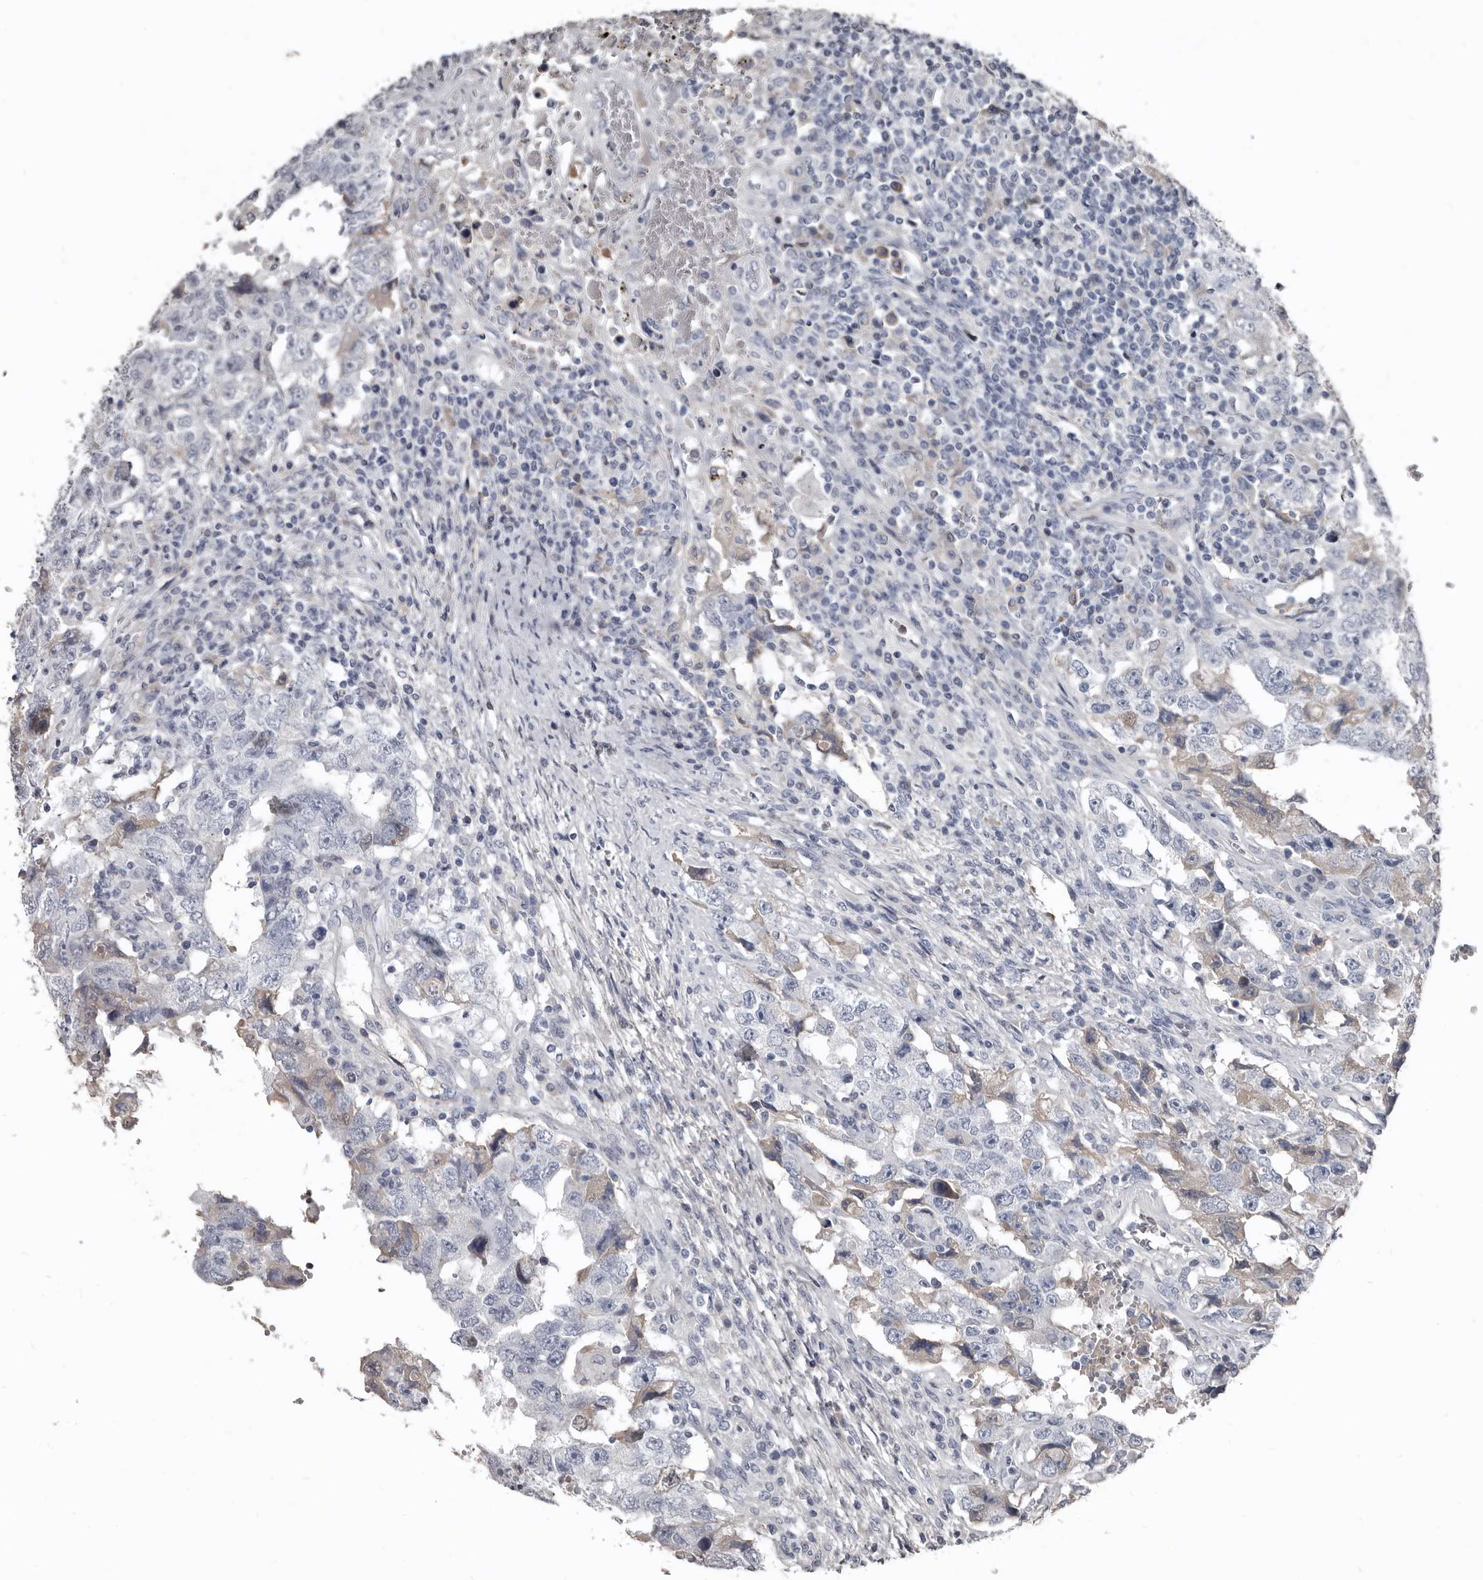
{"staining": {"intensity": "weak", "quantity": "25%-75%", "location": "cytoplasmic/membranous"}, "tissue": "testis cancer", "cell_type": "Tumor cells", "image_type": "cancer", "snomed": [{"axis": "morphology", "description": "Carcinoma, Embryonal, NOS"}, {"axis": "topography", "description": "Testis"}], "caption": "Testis cancer (embryonal carcinoma) tissue displays weak cytoplasmic/membranous staining in approximately 25%-75% of tumor cells", "gene": "GREB1", "patient": {"sex": "male", "age": 26}}